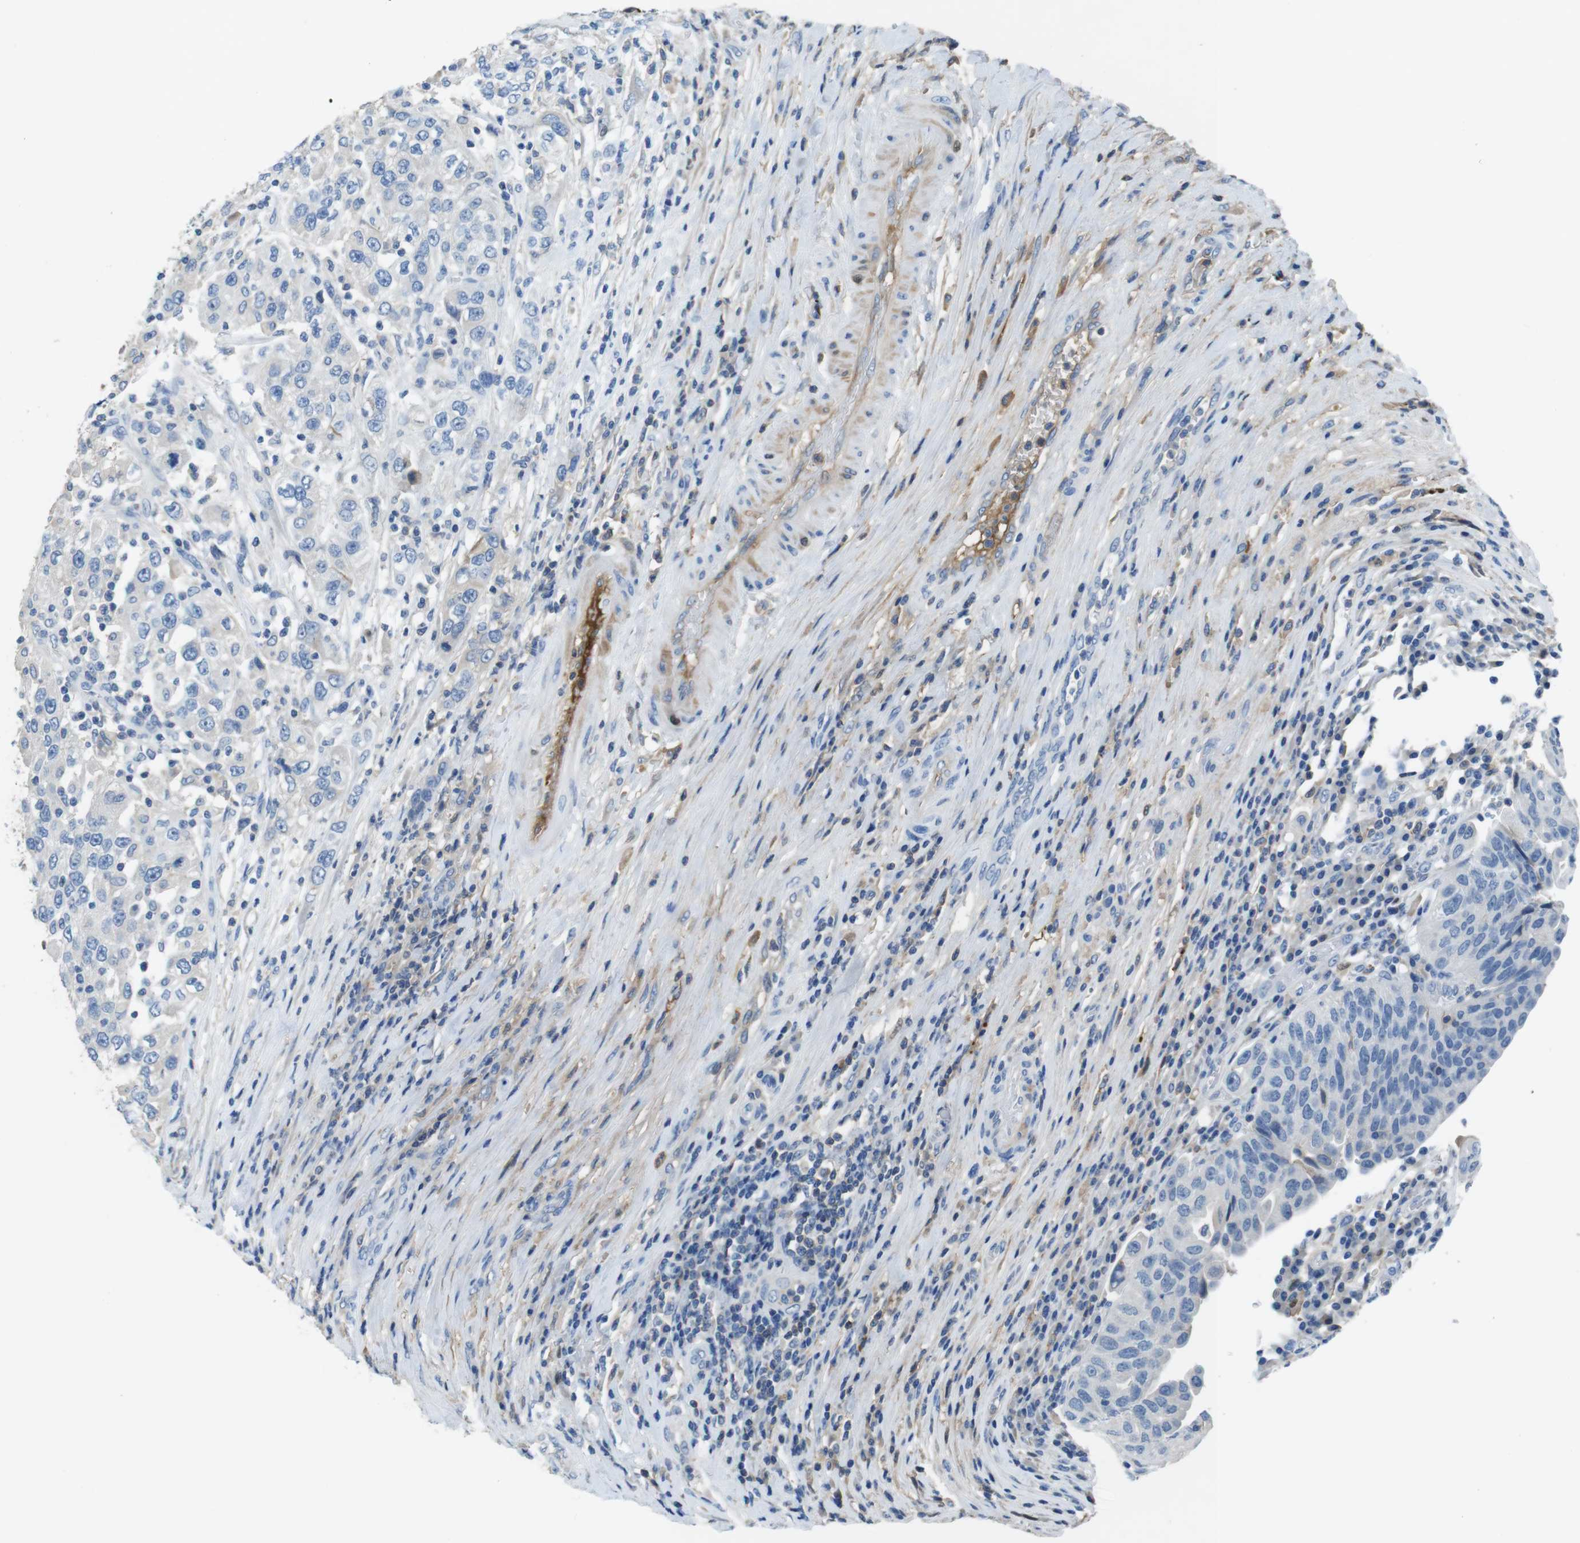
{"staining": {"intensity": "negative", "quantity": "none", "location": "none"}, "tissue": "urothelial cancer", "cell_type": "Tumor cells", "image_type": "cancer", "snomed": [{"axis": "morphology", "description": "Urothelial carcinoma, High grade"}, {"axis": "topography", "description": "Urinary bladder"}], "caption": "Urothelial cancer was stained to show a protein in brown. There is no significant expression in tumor cells.", "gene": "TMPRSS15", "patient": {"sex": "female", "age": 80}}